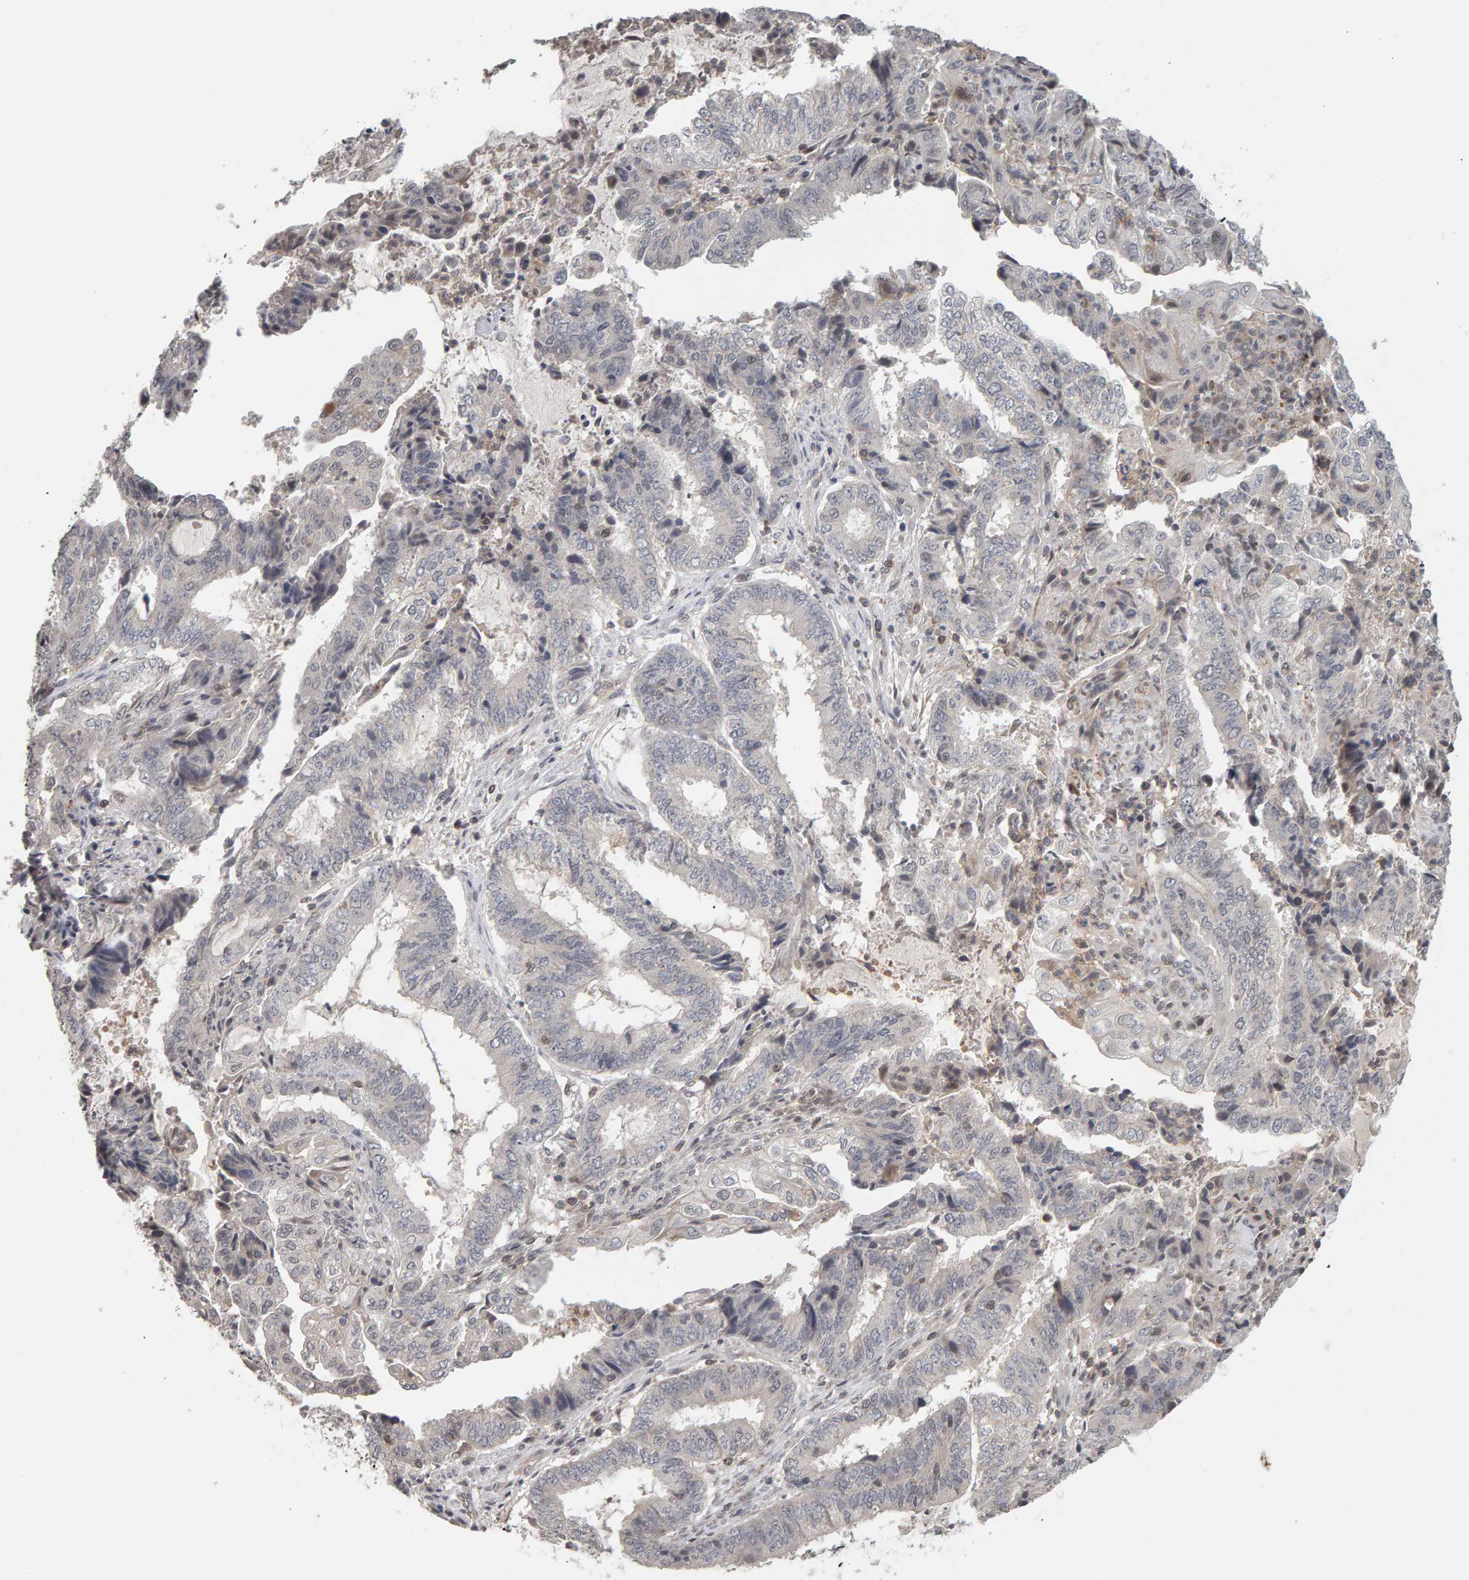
{"staining": {"intensity": "negative", "quantity": "none", "location": "none"}, "tissue": "endometrial cancer", "cell_type": "Tumor cells", "image_type": "cancer", "snomed": [{"axis": "morphology", "description": "Adenocarcinoma, NOS"}, {"axis": "topography", "description": "Endometrium"}], "caption": "This is an immunohistochemistry histopathology image of endometrial cancer (adenocarcinoma). There is no expression in tumor cells.", "gene": "TEFM", "patient": {"sex": "female", "age": 51}}